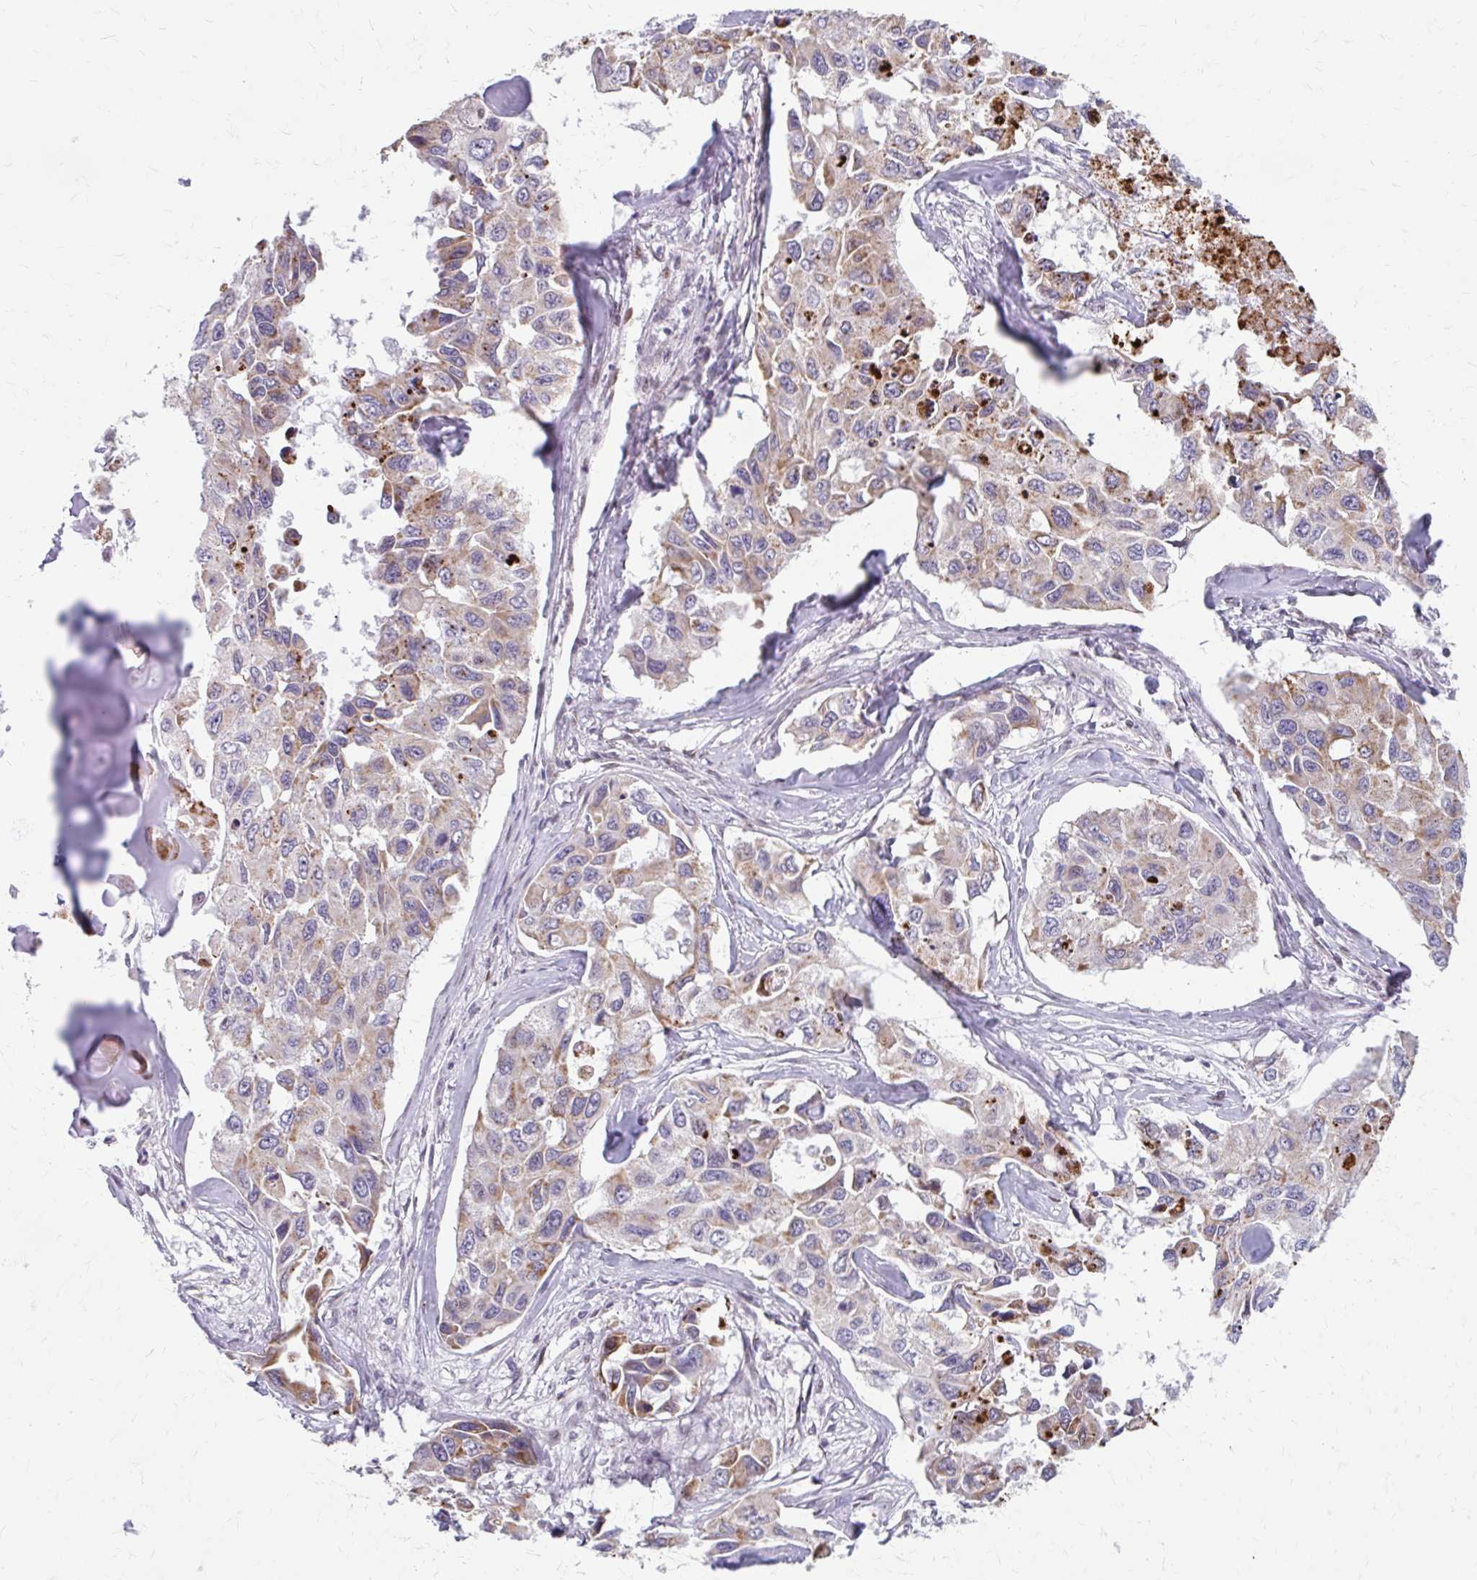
{"staining": {"intensity": "moderate", "quantity": "25%-75%", "location": "cytoplasmic/membranous"}, "tissue": "lung cancer", "cell_type": "Tumor cells", "image_type": "cancer", "snomed": [{"axis": "morphology", "description": "Adenocarcinoma, NOS"}, {"axis": "topography", "description": "Lung"}], "caption": "High-power microscopy captured an immunohistochemistry micrograph of lung adenocarcinoma, revealing moderate cytoplasmic/membranous positivity in approximately 25%-75% of tumor cells.", "gene": "BEAN1", "patient": {"sex": "male", "age": 64}}